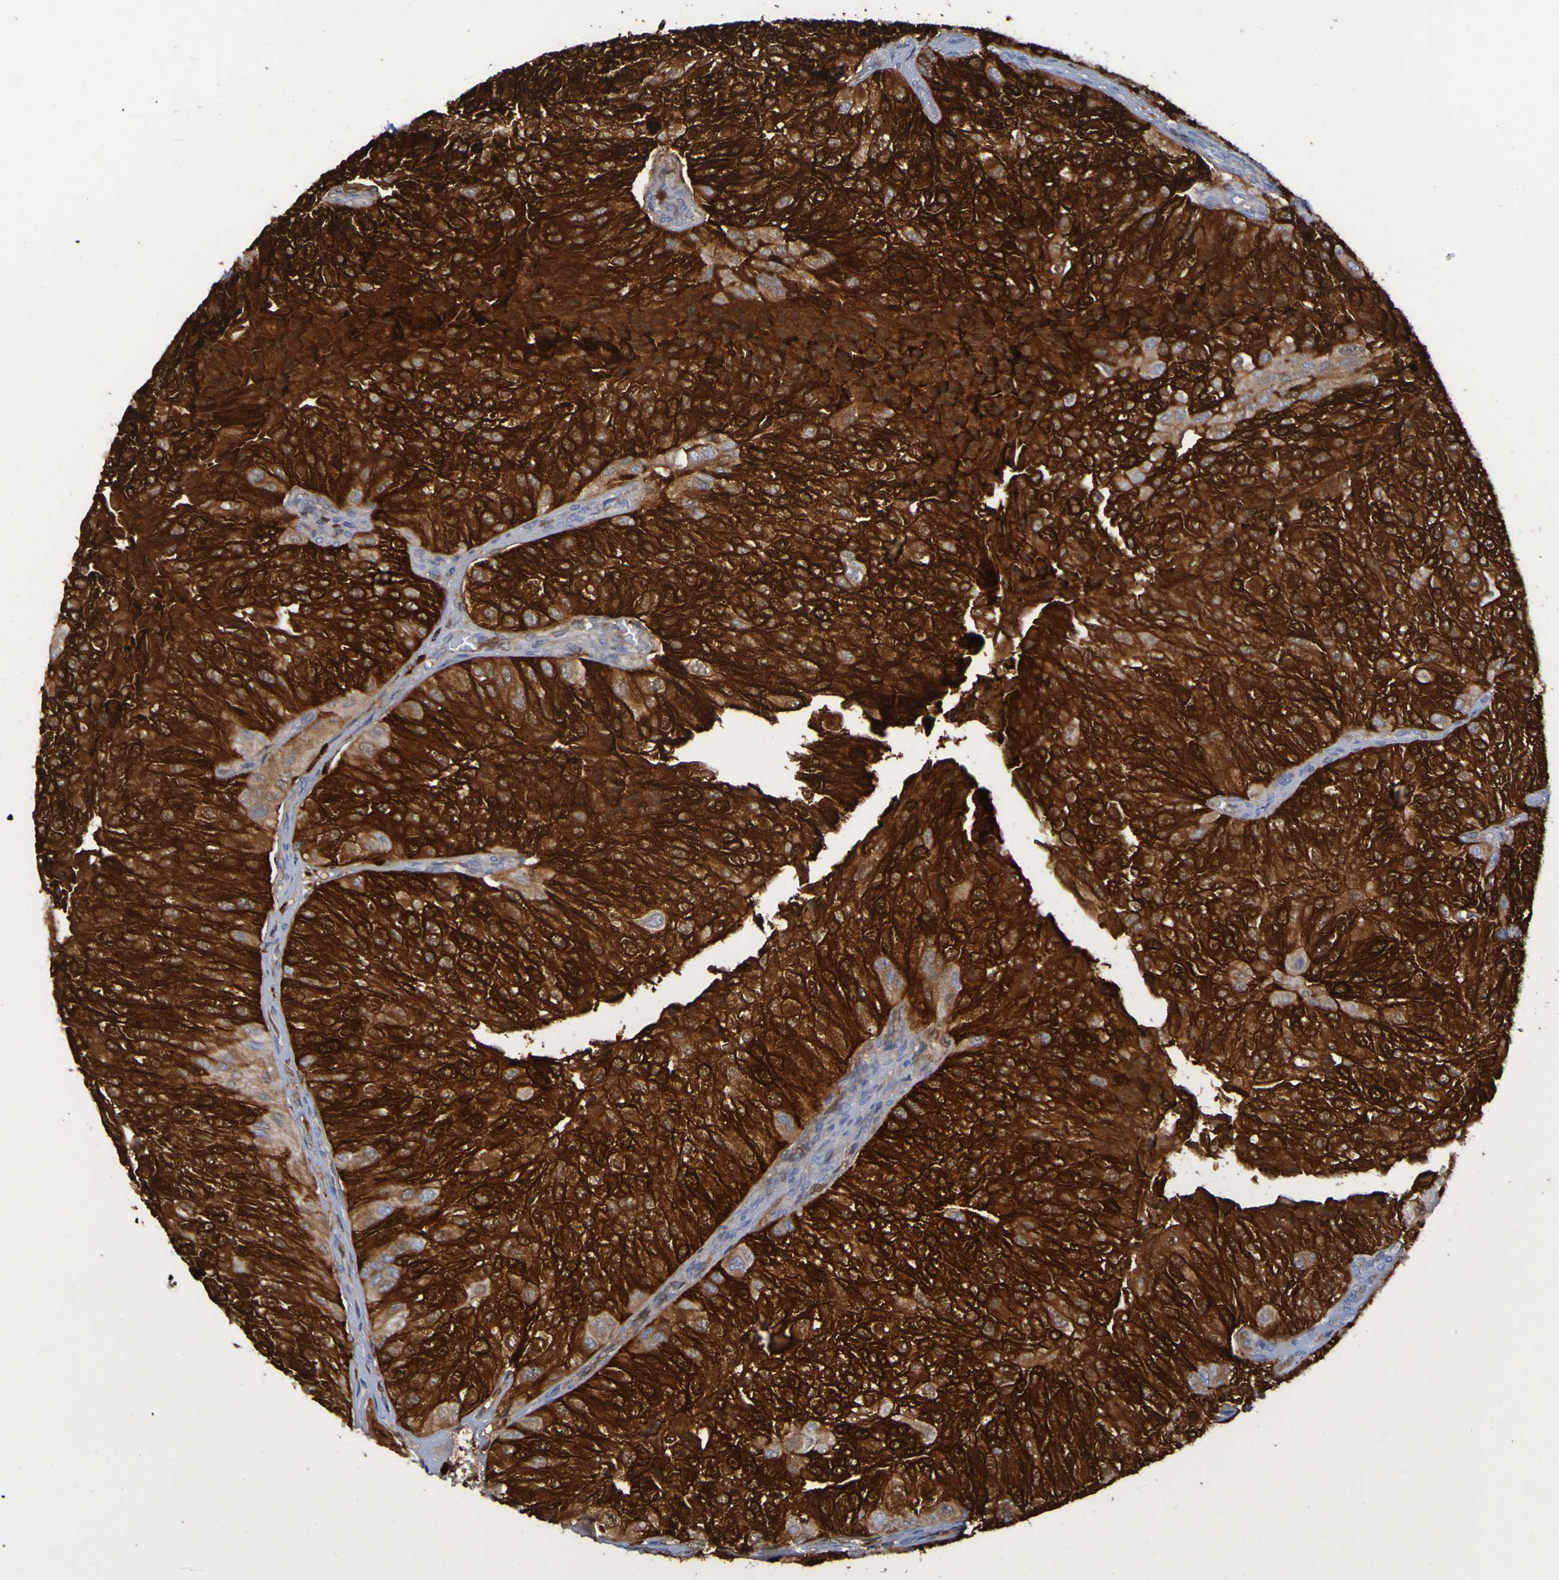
{"staining": {"intensity": "strong", "quantity": ">75%", "location": "cytoplasmic/membranous"}, "tissue": "urothelial cancer", "cell_type": "Tumor cells", "image_type": "cancer", "snomed": [{"axis": "morphology", "description": "Urothelial carcinoma, High grade"}, {"axis": "topography", "description": "Kidney"}, {"axis": "topography", "description": "Urinary bladder"}], "caption": "This histopathology image shows immunohistochemistry staining of urothelial carcinoma (high-grade), with high strong cytoplasmic/membranous staining in about >75% of tumor cells.", "gene": "MPPE1", "patient": {"sex": "male", "age": 77}}